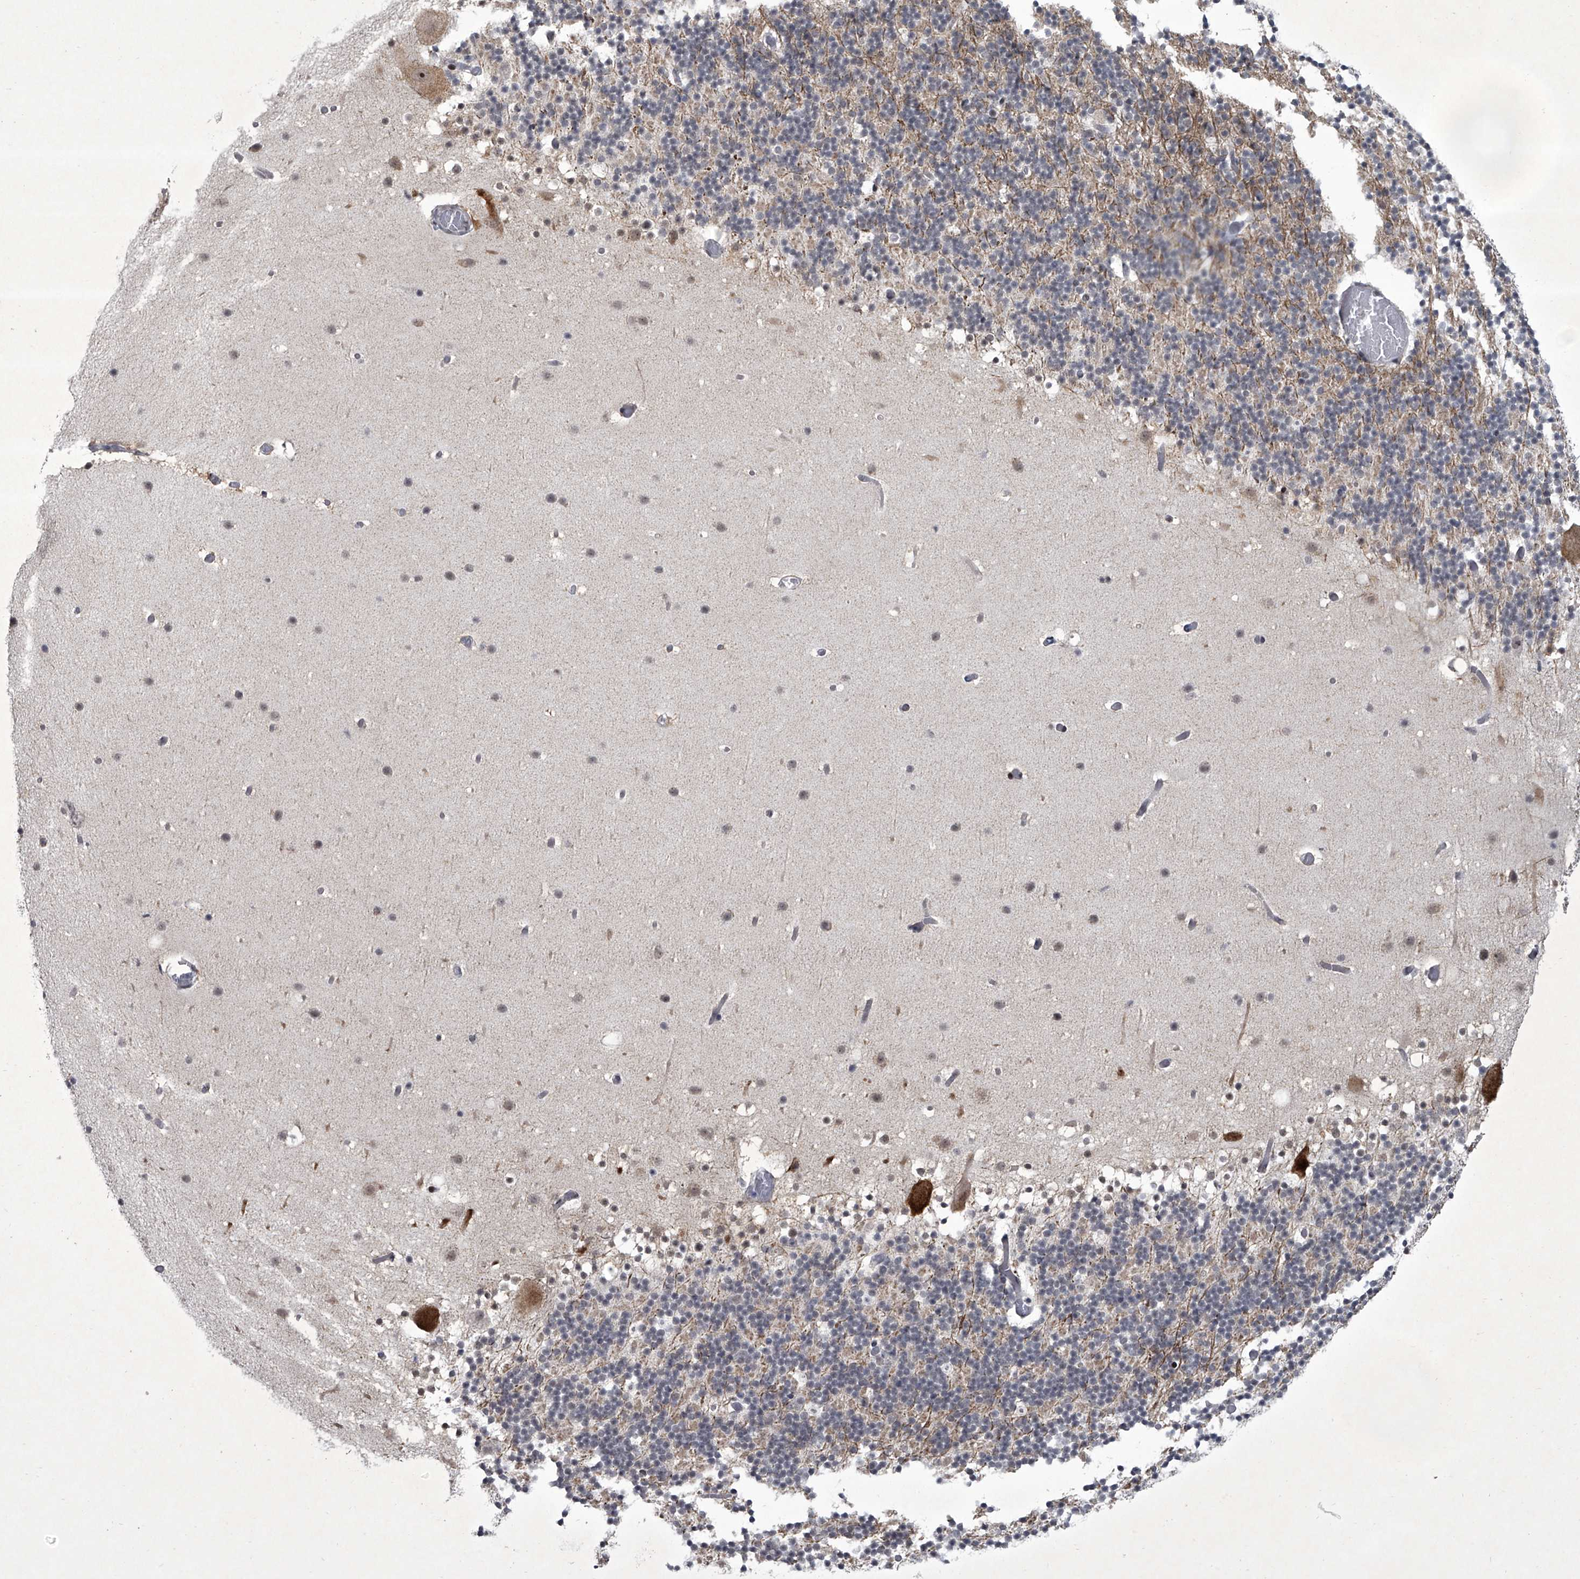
{"staining": {"intensity": "negative", "quantity": "none", "location": "none"}, "tissue": "cerebellum", "cell_type": "Cells in granular layer", "image_type": "normal", "snomed": [{"axis": "morphology", "description": "Normal tissue, NOS"}, {"axis": "topography", "description": "Cerebellum"}], "caption": "This is an IHC micrograph of normal cerebellum. There is no positivity in cells in granular layer.", "gene": "MLLT1", "patient": {"sex": "male", "age": 57}}